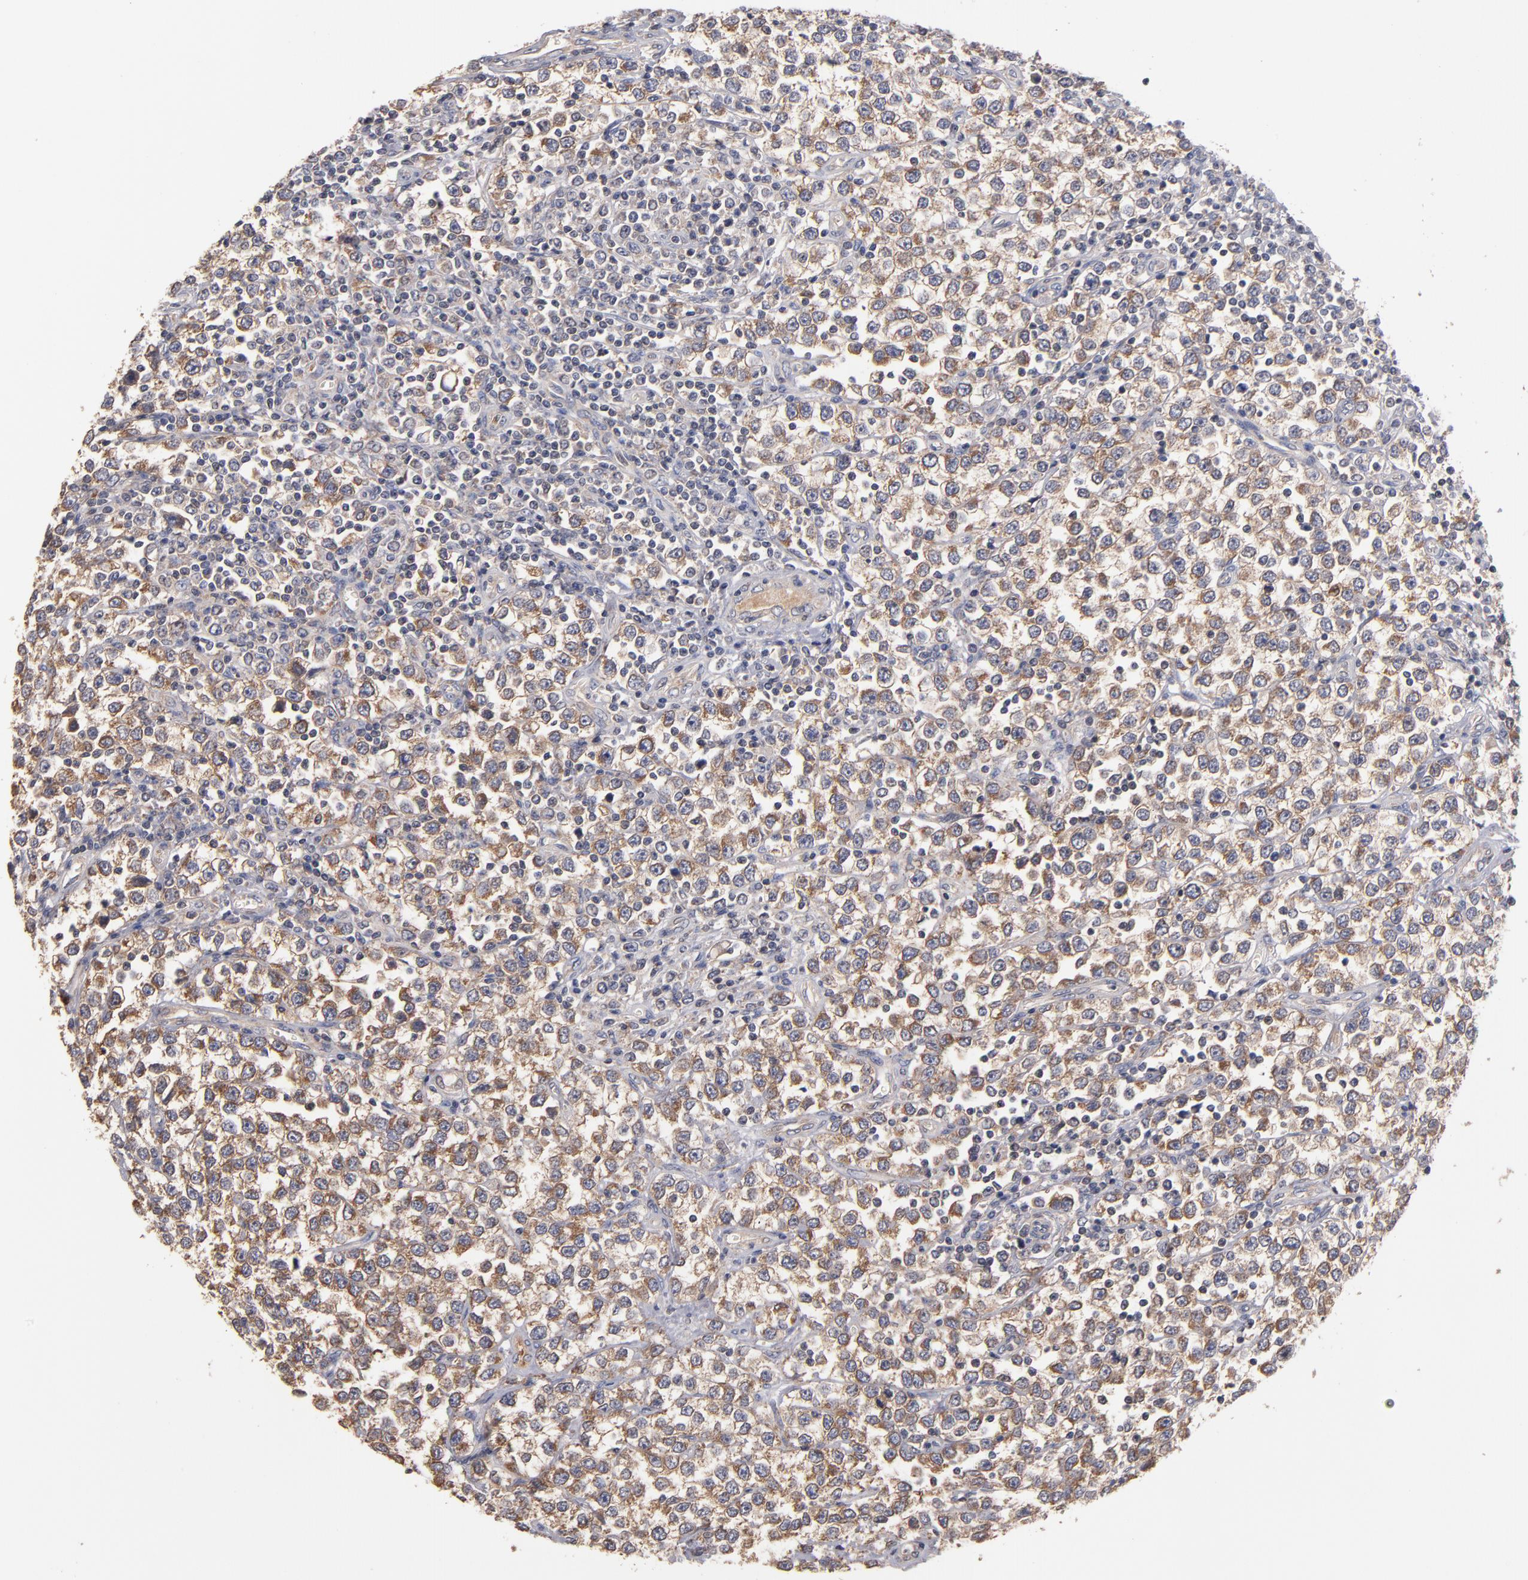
{"staining": {"intensity": "moderate", "quantity": ">75%", "location": "cytoplasmic/membranous"}, "tissue": "testis cancer", "cell_type": "Tumor cells", "image_type": "cancer", "snomed": [{"axis": "morphology", "description": "Seminoma, NOS"}, {"axis": "topography", "description": "Testis"}], "caption": "Immunohistochemical staining of human testis cancer reveals medium levels of moderate cytoplasmic/membranous staining in approximately >75% of tumor cells.", "gene": "DACT1", "patient": {"sex": "male", "age": 25}}